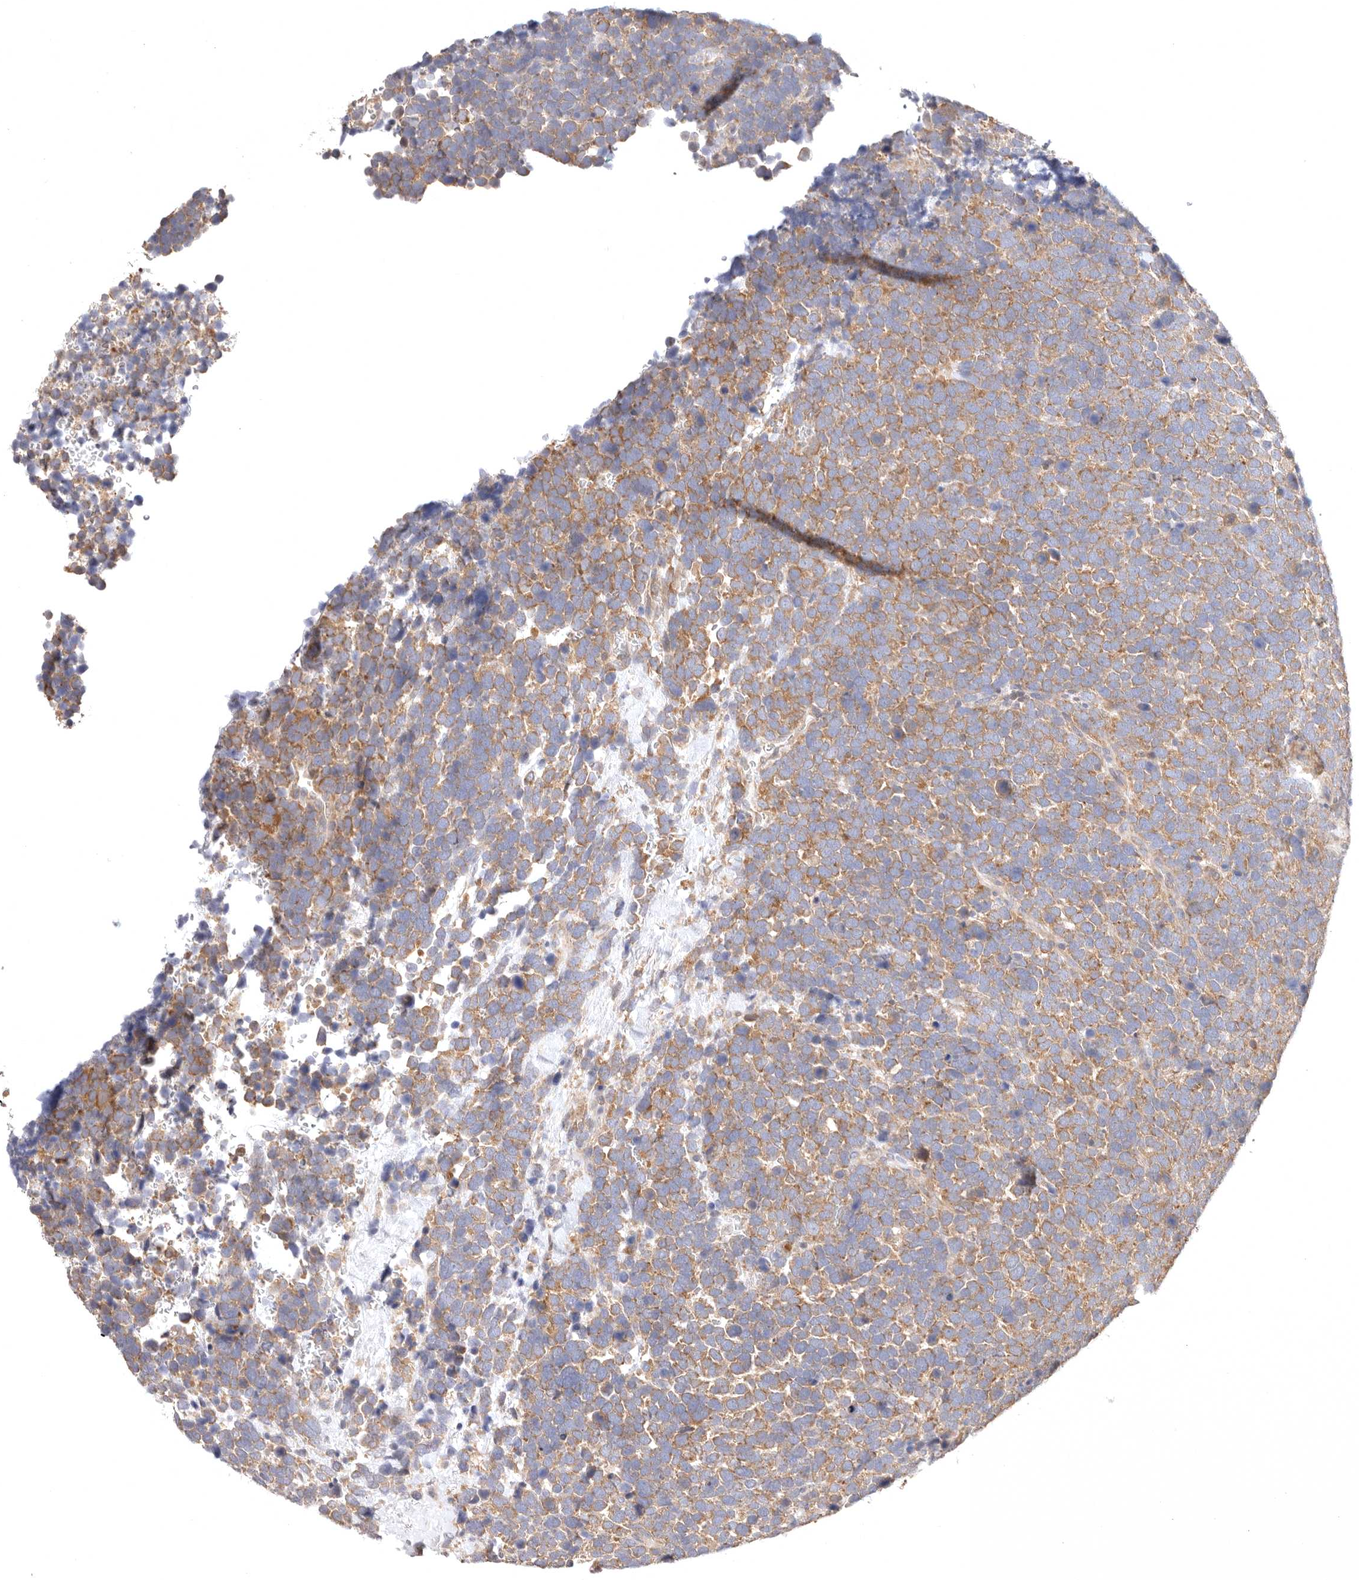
{"staining": {"intensity": "moderate", "quantity": ">75%", "location": "cytoplasmic/membranous"}, "tissue": "urothelial cancer", "cell_type": "Tumor cells", "image_type": "cancer", "snomed": [{"axis": "morphology", "description": "Urothelial carcinoma, High grade"}, {"axis": "topography", "description": "Urinary bladder"}], "caption": "Immunohistochemical staining of human urothelial cancer reveals moderate cytoplasmic/membranous protein staining in about >75% of tumor cells. The protein of interest is stained brown, and the nuclei are stained in blue (DAB IHC with brightfield microscopy, high magnification).", "gene": "KCMF1", "patient": {"sex": "female", "age": 82}}